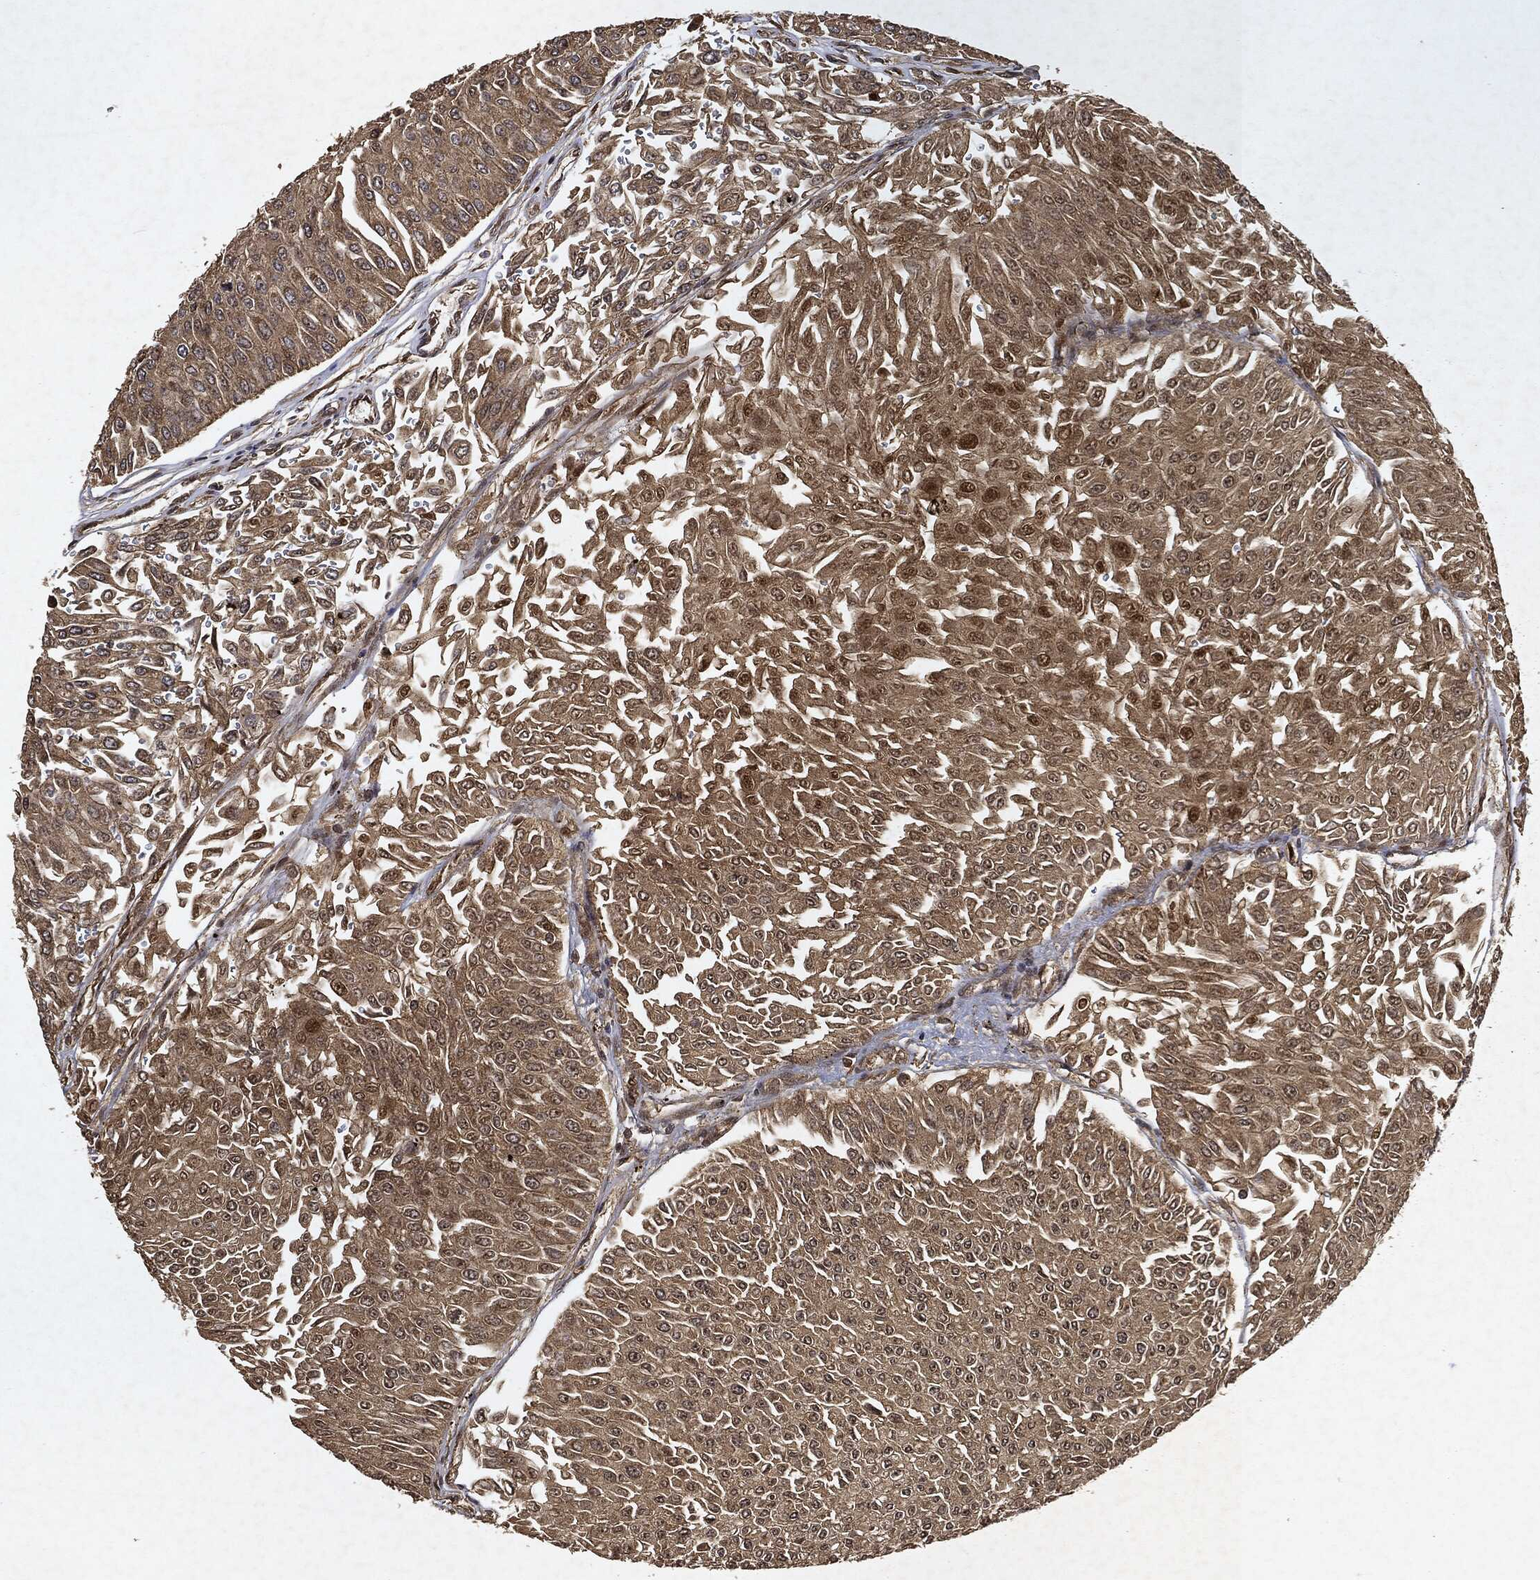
{"staining": {"intensity": "moderate", "quantity": ">75%", "location": "cytoplasmic/membranous"}, "tissue": "urothelial cancer", "cell_type": "Tumor cells", "image_type": "cancer", "snomed": [{"axis": "morphology", "description": "Urothelial carcinoma, Low grade"}, {"axis": "topography", "description": "Urinary bladder"}], "caption": "A photomicrograph showing moderate cytoplasmic/membranous staining in about >75% of tumor cells in urothelial cancer, as visualized by brown immunohistochemical staining.", "gene": "ZNF226", "patient": {"sex": "male", "age": 67}}